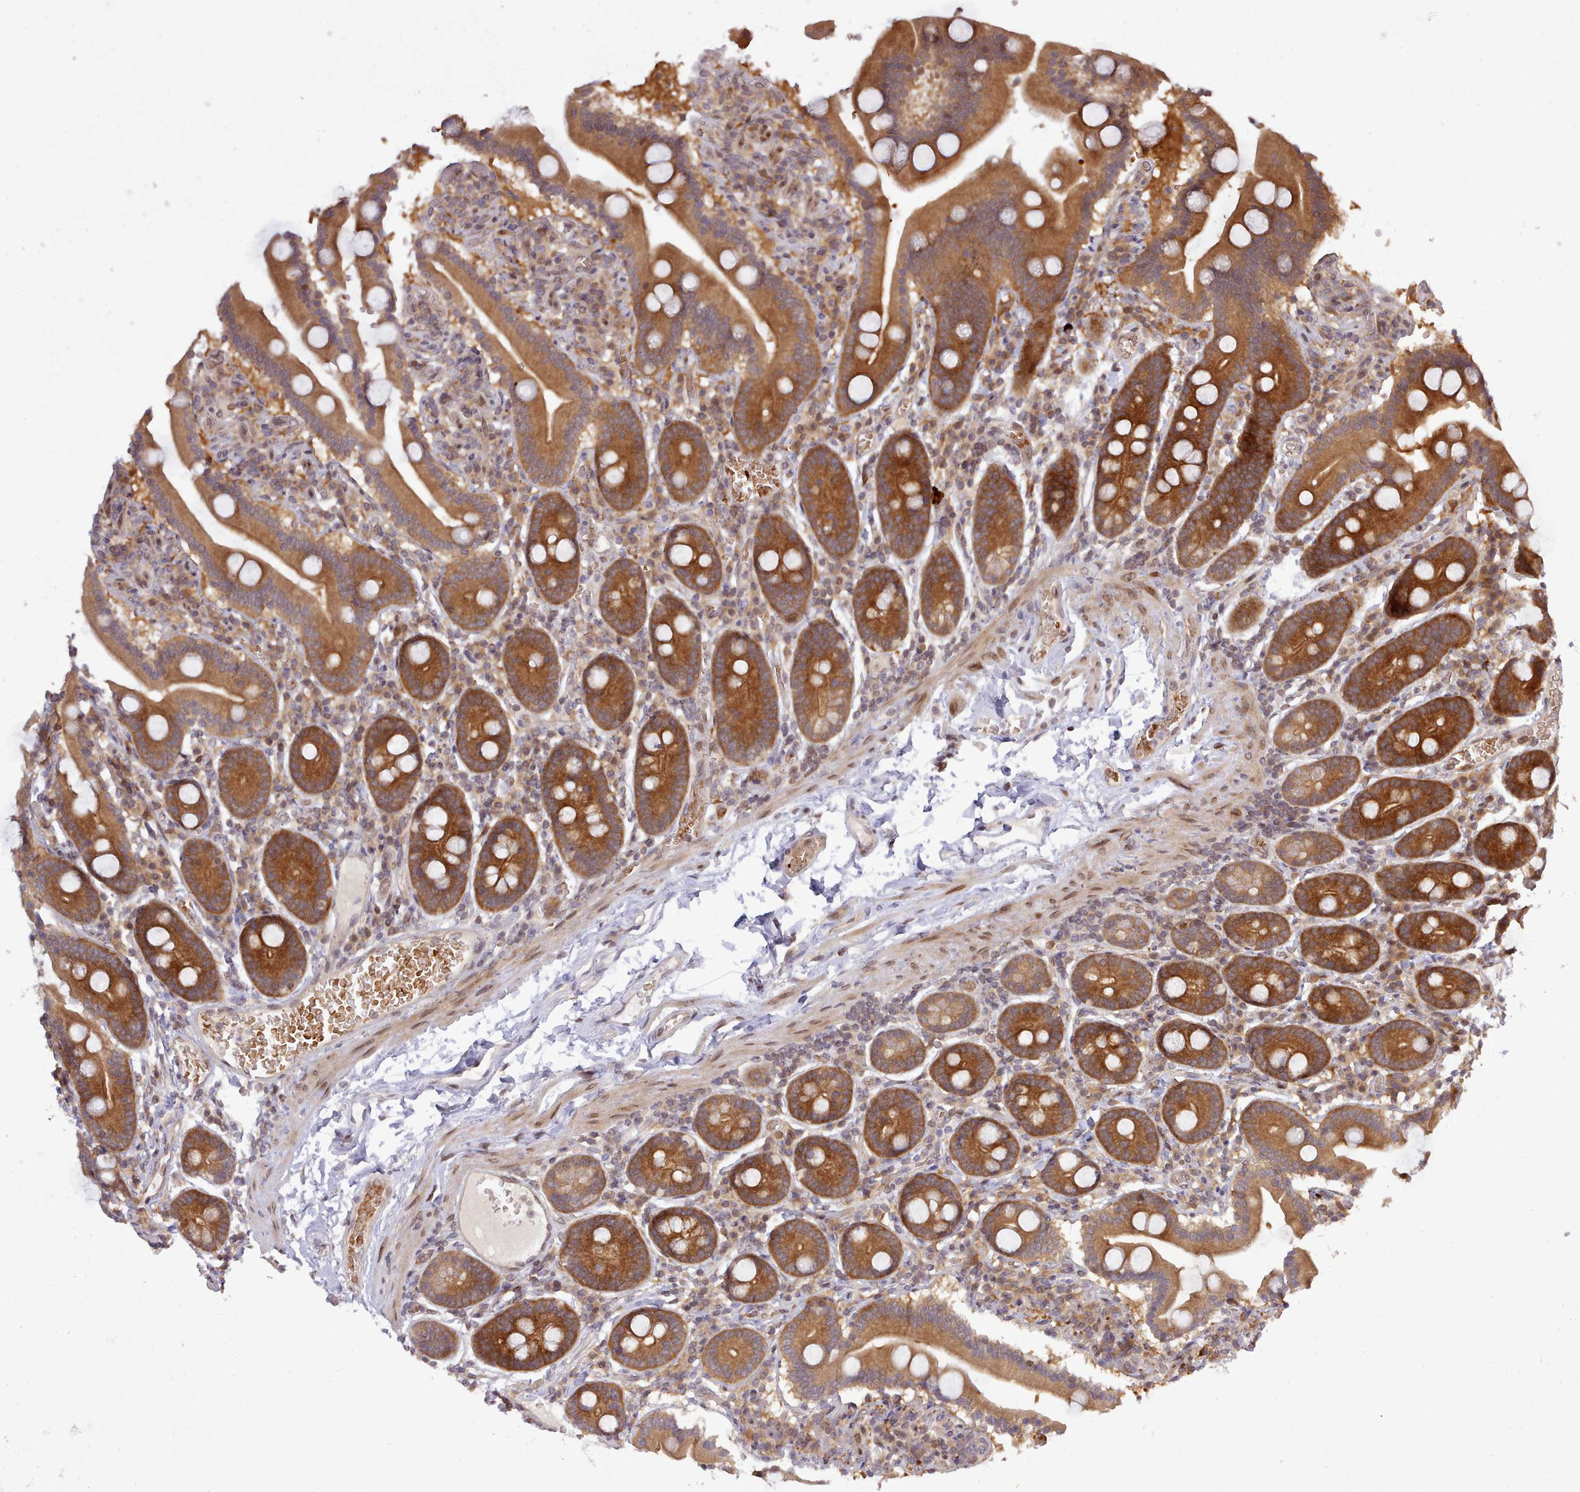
{"staining": {"intensity": "strong", "quantity": ">75%", "location": "cytoplasmic/membranous"}, "tissue": "duodenum", "cell_type": "Glandular cells", "image_type": "normal", "snomed": [{"axis": "morphology", "description": "Normal tissue, NOS"}, {"axis": "topography", "description": "Duodenum"}], "caption": "Glandular cells display high levels of strong cytoplasmic/membranous expression in approximately >75% of cells in unremarkable human duodenum. (Brightfield microscopy of DAB IHC at high magnification).", "gene": "UBE2G1", "patient": {"sex": "male", "age": 55}}